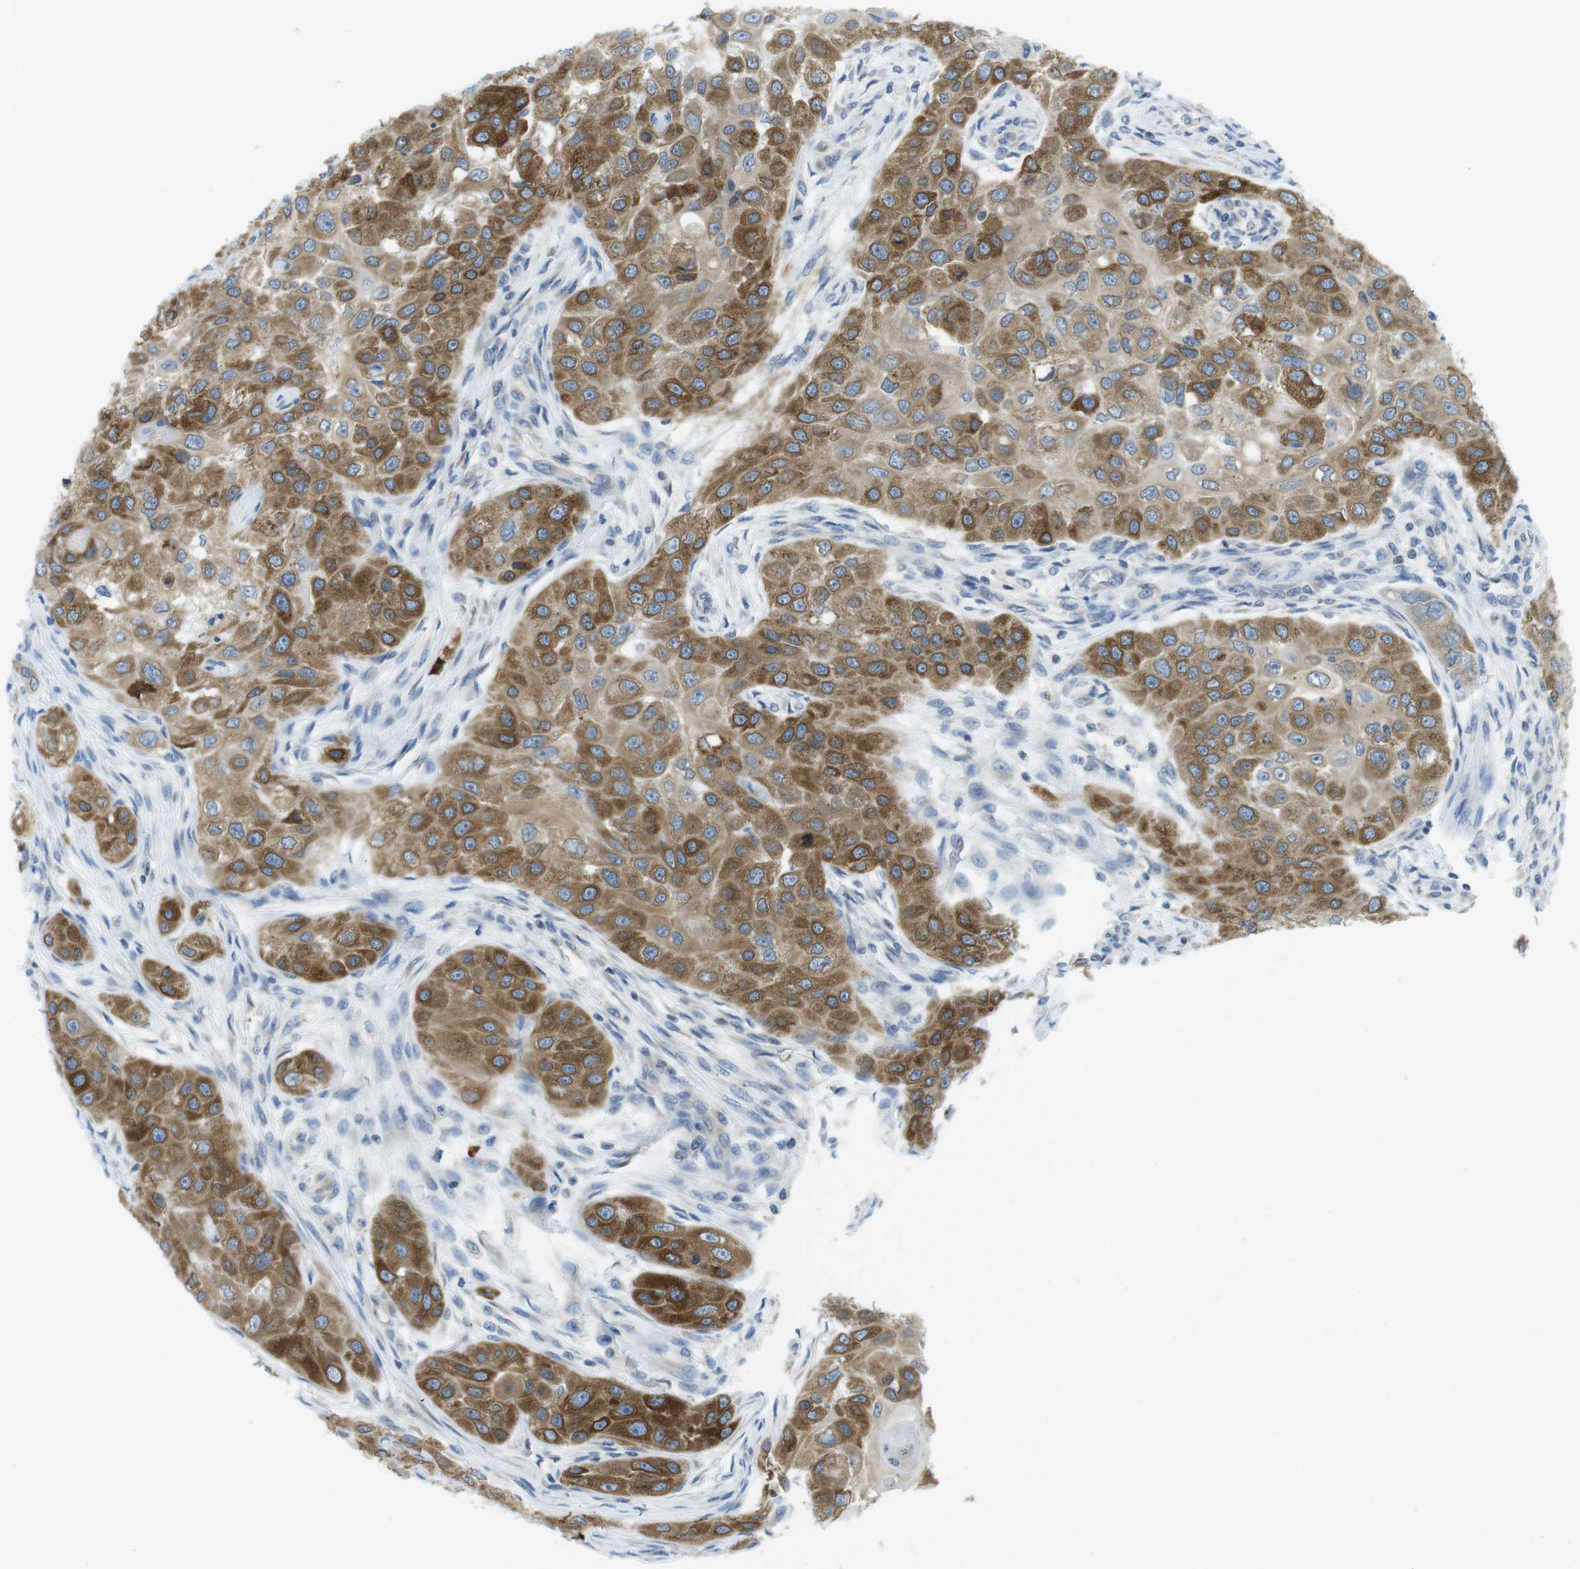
{"staining": {"intensity": "moderate", "quantity": ">75%", "location": "cytoplasmic/membranous"}, "tissue": "head and neck cancer", "cell_type": "Tumor cells", "image_type": "cancer", "snomed": [{"axis": "morphology", "description": "Normal tissue, NOS"}, {"axis": "morphology", "description": "Squamous cell carcinoma, NOS"}, {"axis": "topography", "description": "Skeletal muscle"}, {"axis": "topography", "description": "Head-Neck"}], "caption": "A histopathology image showing moderate cytoplasmic/membranous staining in approximately >75% of tumor cells in head and neck cancer (squamous cell carcinoma), as visualized by brown immunohistochemical staining.", "gene": "CLPTM1L", "patient": {"sex": "male", "age": 51}}